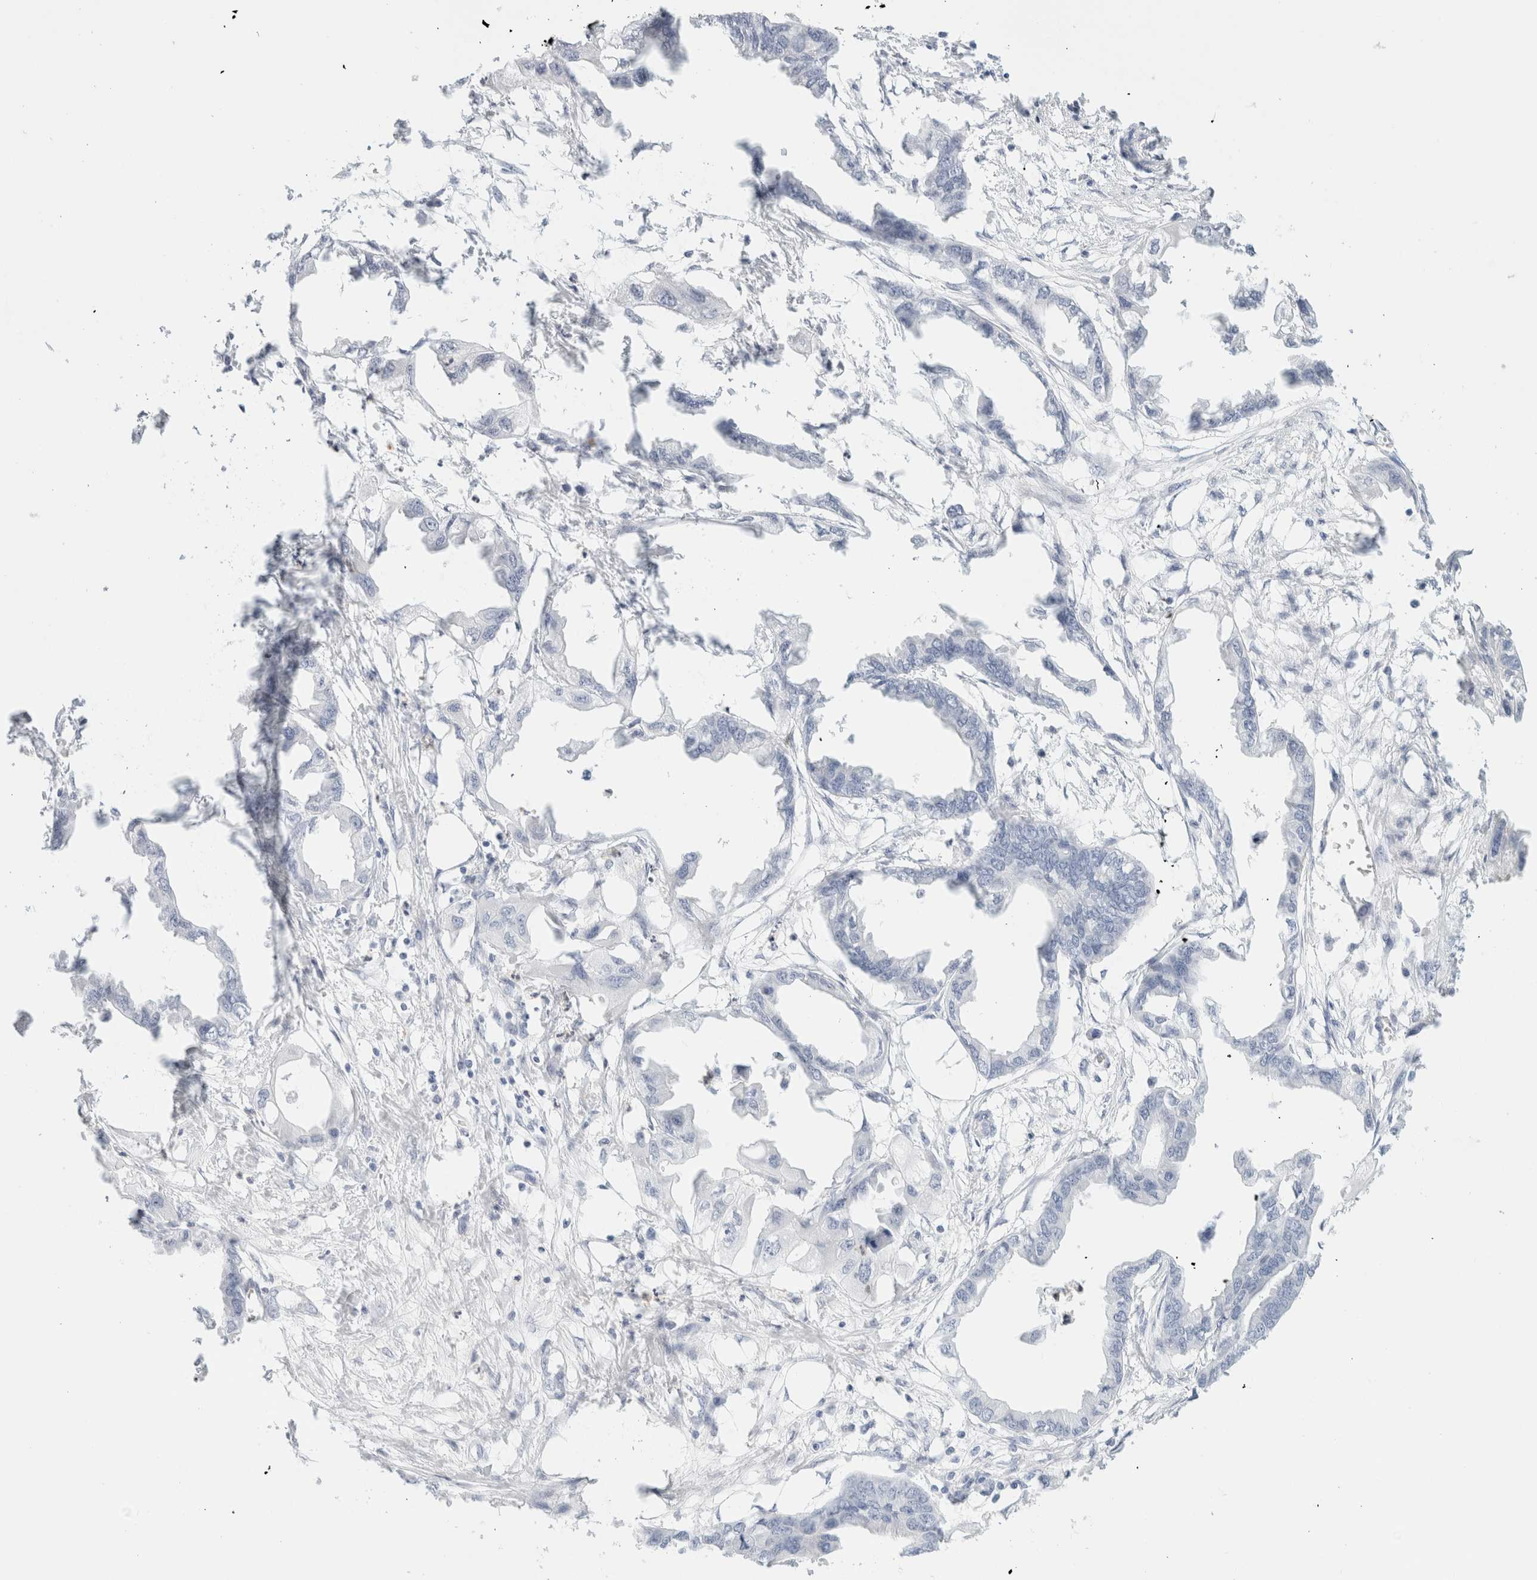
{"staining": {"intensity": "negative", "quantity": "none", "location": "none"}, "tissue": "endometrial cancer", "cell_type": "Tumor cells", "image_type": "cancer", "snomed": [{"axis": "morphology", "description": "Adenocarcinoma, NOS"}, {"axis": "morphology", "description": "Adenocarcinoma, metastatic, NOS"}, {"axis": "topography", "description": "Adipose tissue"}, {"axis": "topography", "description": "Endometrium"}], "caption": "Photomicrograph shows no significant protein staining in tumor cells of endometrial cancer.", "gene": "ARG1", "patient": {"sex": "female", "age": 67}}